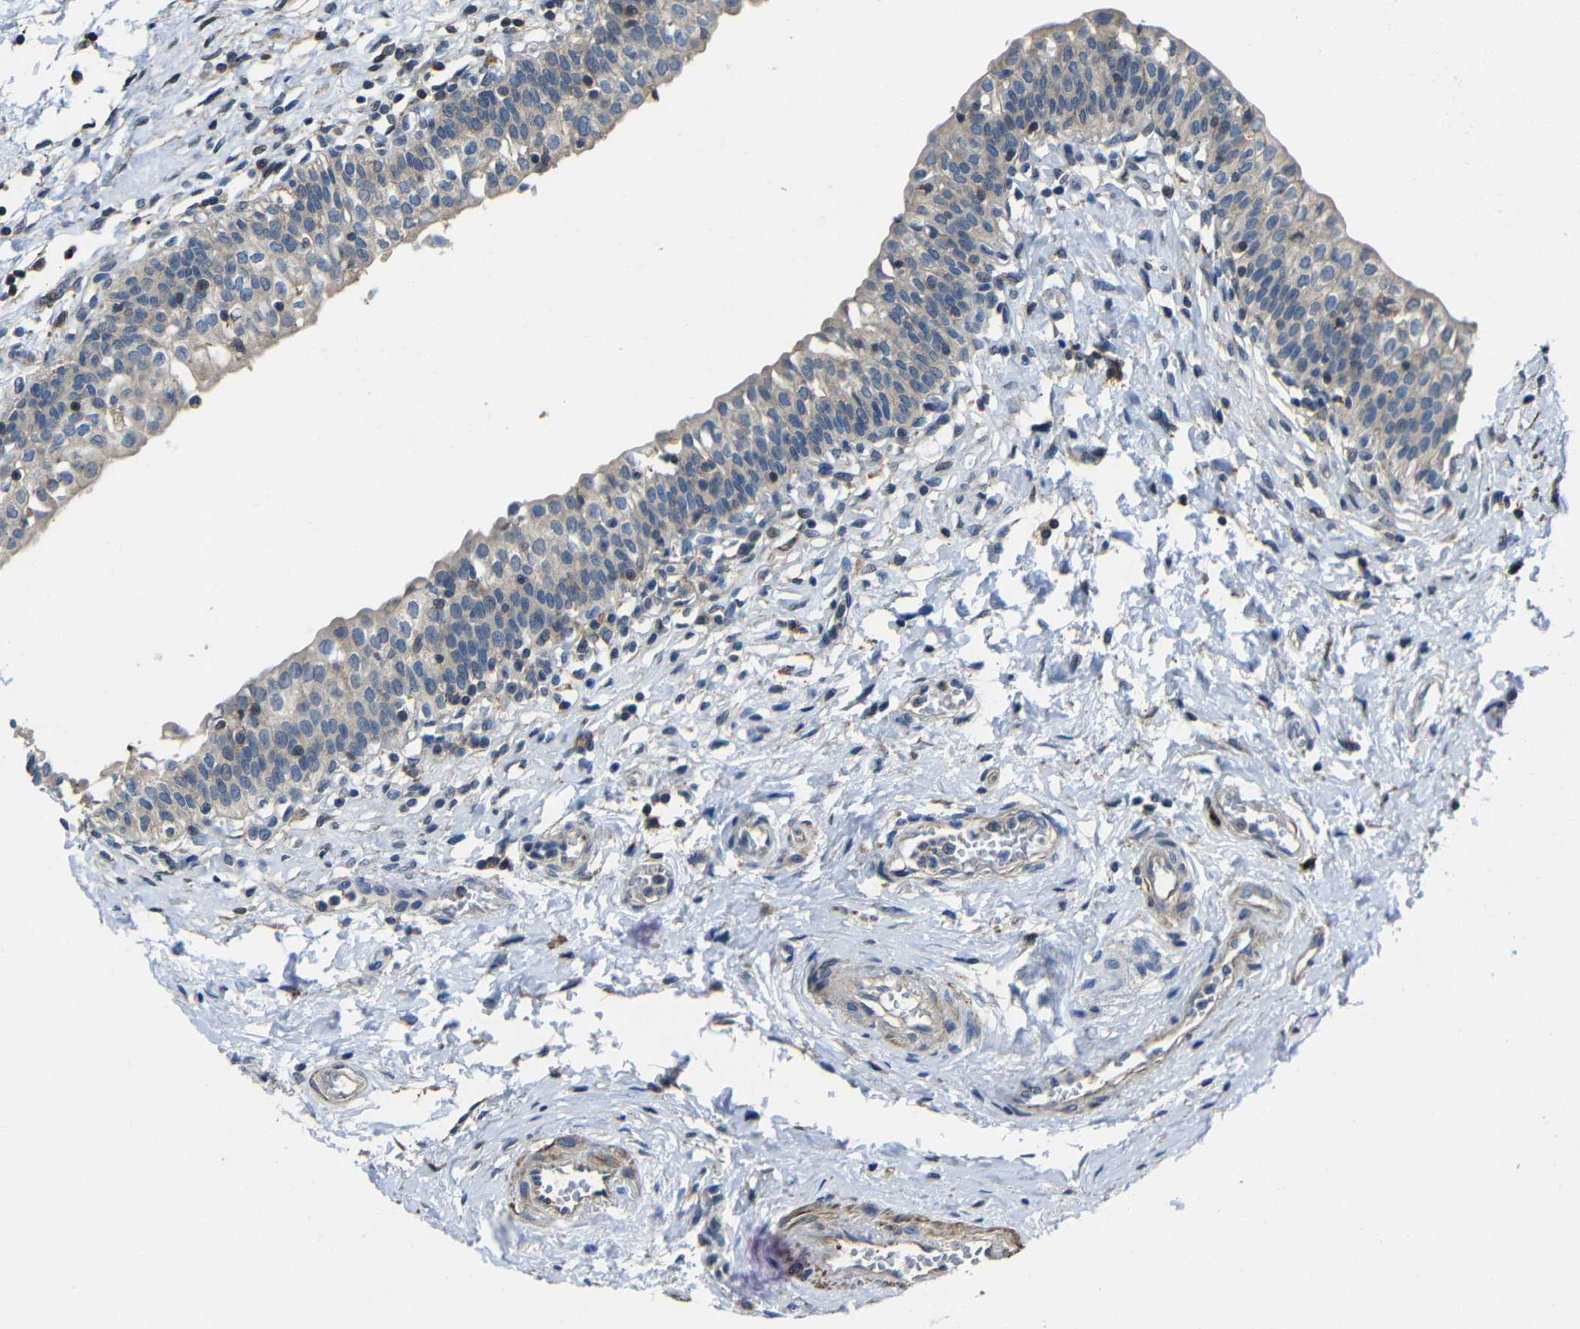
{"staining": {"intensity": "weak", "quantity": ">75%", "location": "cytoplasmic/membranous"}, "tissue": "urinary bladder", "cell_type": "Urothelial cells", "image_type": "normal", "snomed": [{"axis": "morphology", "description": "Normal tissue, NOS"}, {"axis": "topography", "description": "Urinary bladder"}], "caption": "Immunohistochemistry (IHC) image of benign urinary bladder: urinary bladder stained using immunohistochemistry displays low levels of weak protein expression localized specifically in the cytoplasmic/membranous of urothelial cells, appearing as a cytoplasmic/membranous brown color.", "gene": "GDI1", "patient": {"sex": "male", "age": 55}}